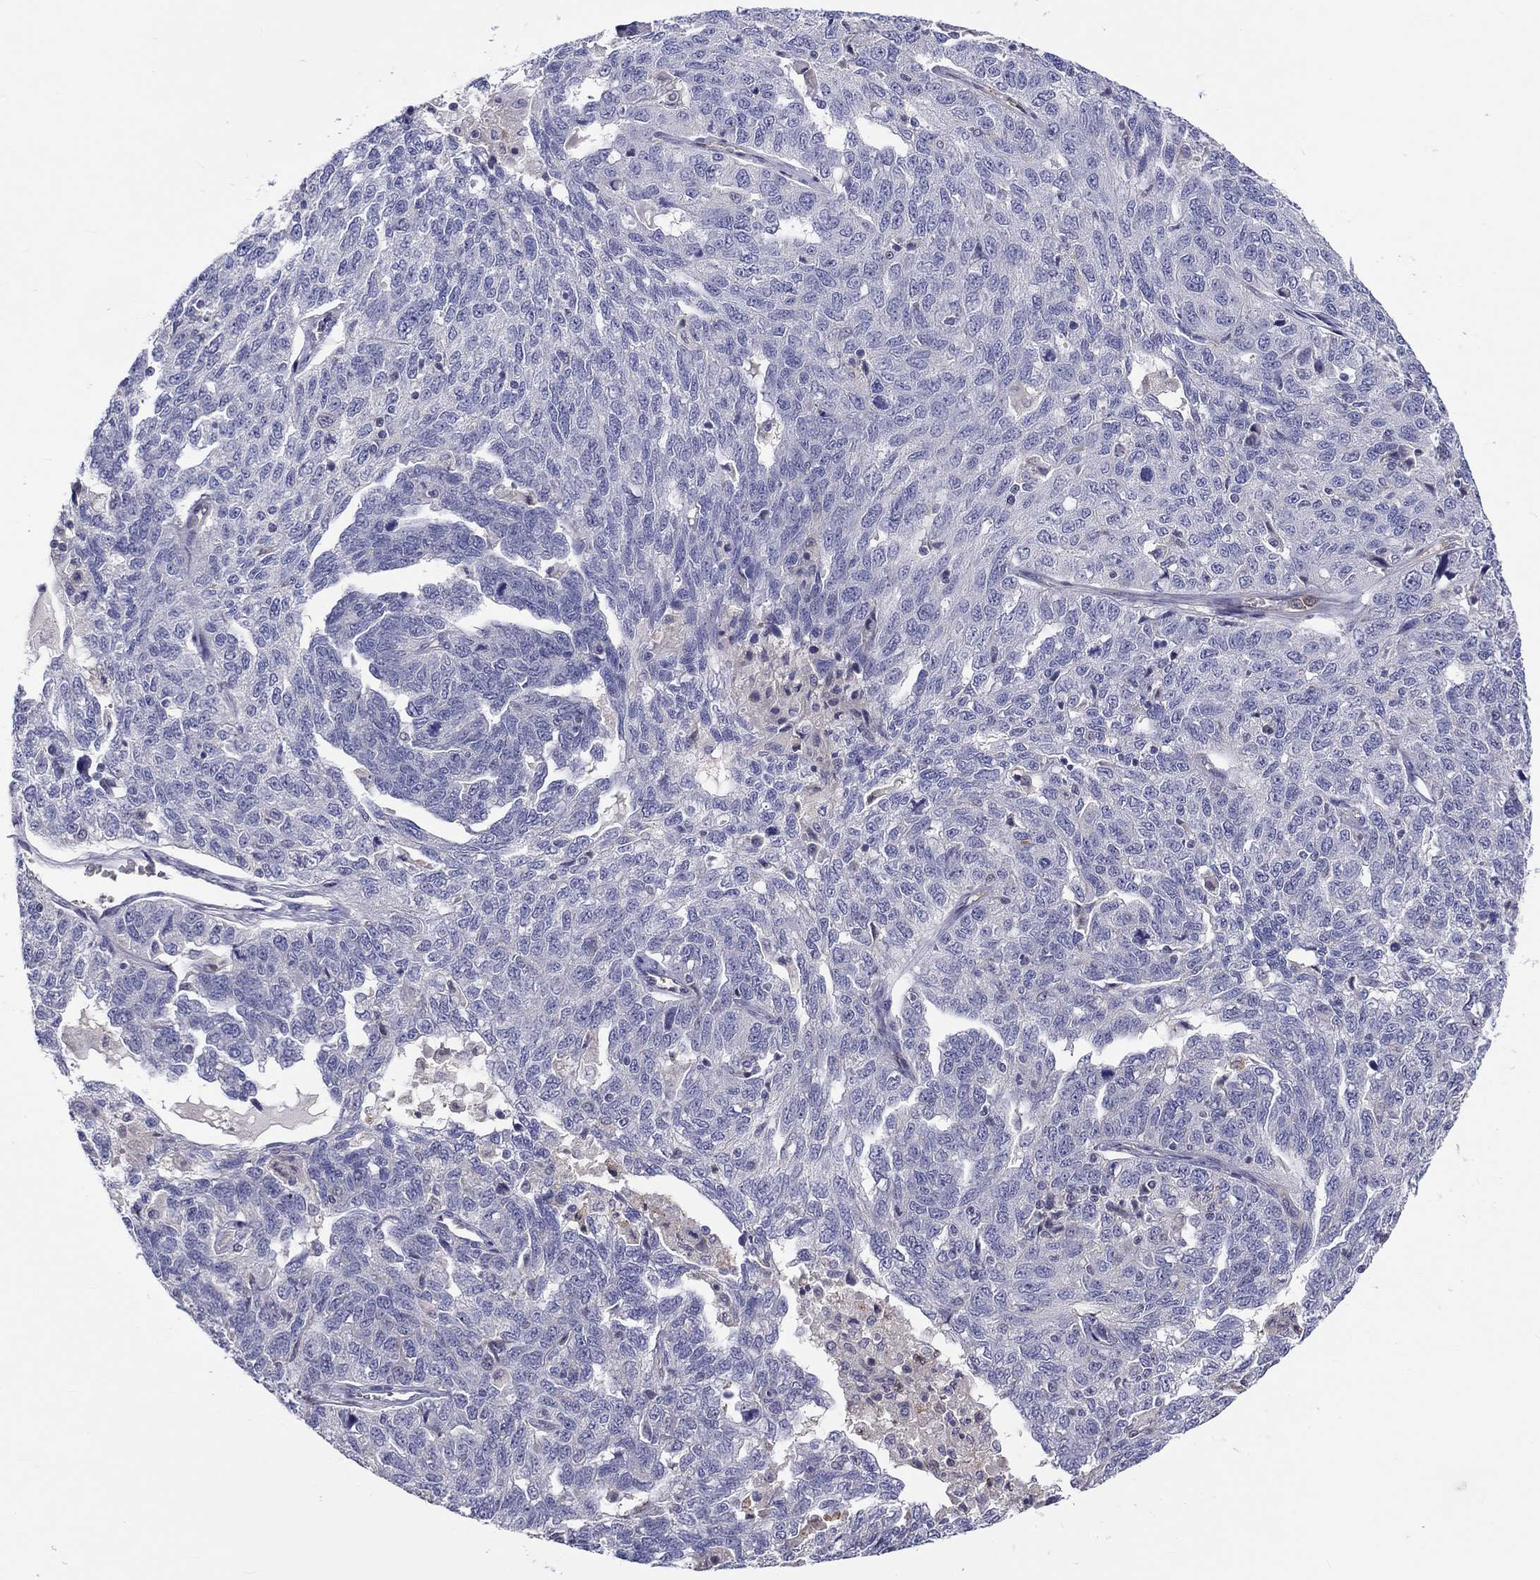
{"staining": {"intensity": "negative", "quantity": "none", "location": "none"}, "tissue": "ovarian cancer", "cell_type": "Tumor cells", "image_type": "cancer", "snomed": [{"axis": "morphology", "description": "Cystadenocarcinoma, serous, NOS"}, {"axis": "topography", "description": "Ovary"}], "caption": "High magnification brightfield microscopy of ovarian cancer (serous cystadenocarcinoma) stained with DAB (3,3'-diaminobenzidine) (brown) and counterstained with hematoxylin (blue): tumor cells show no significant positivity.", "gene": "ABCG4", "patient": {"sex": "female", "age": 71}}